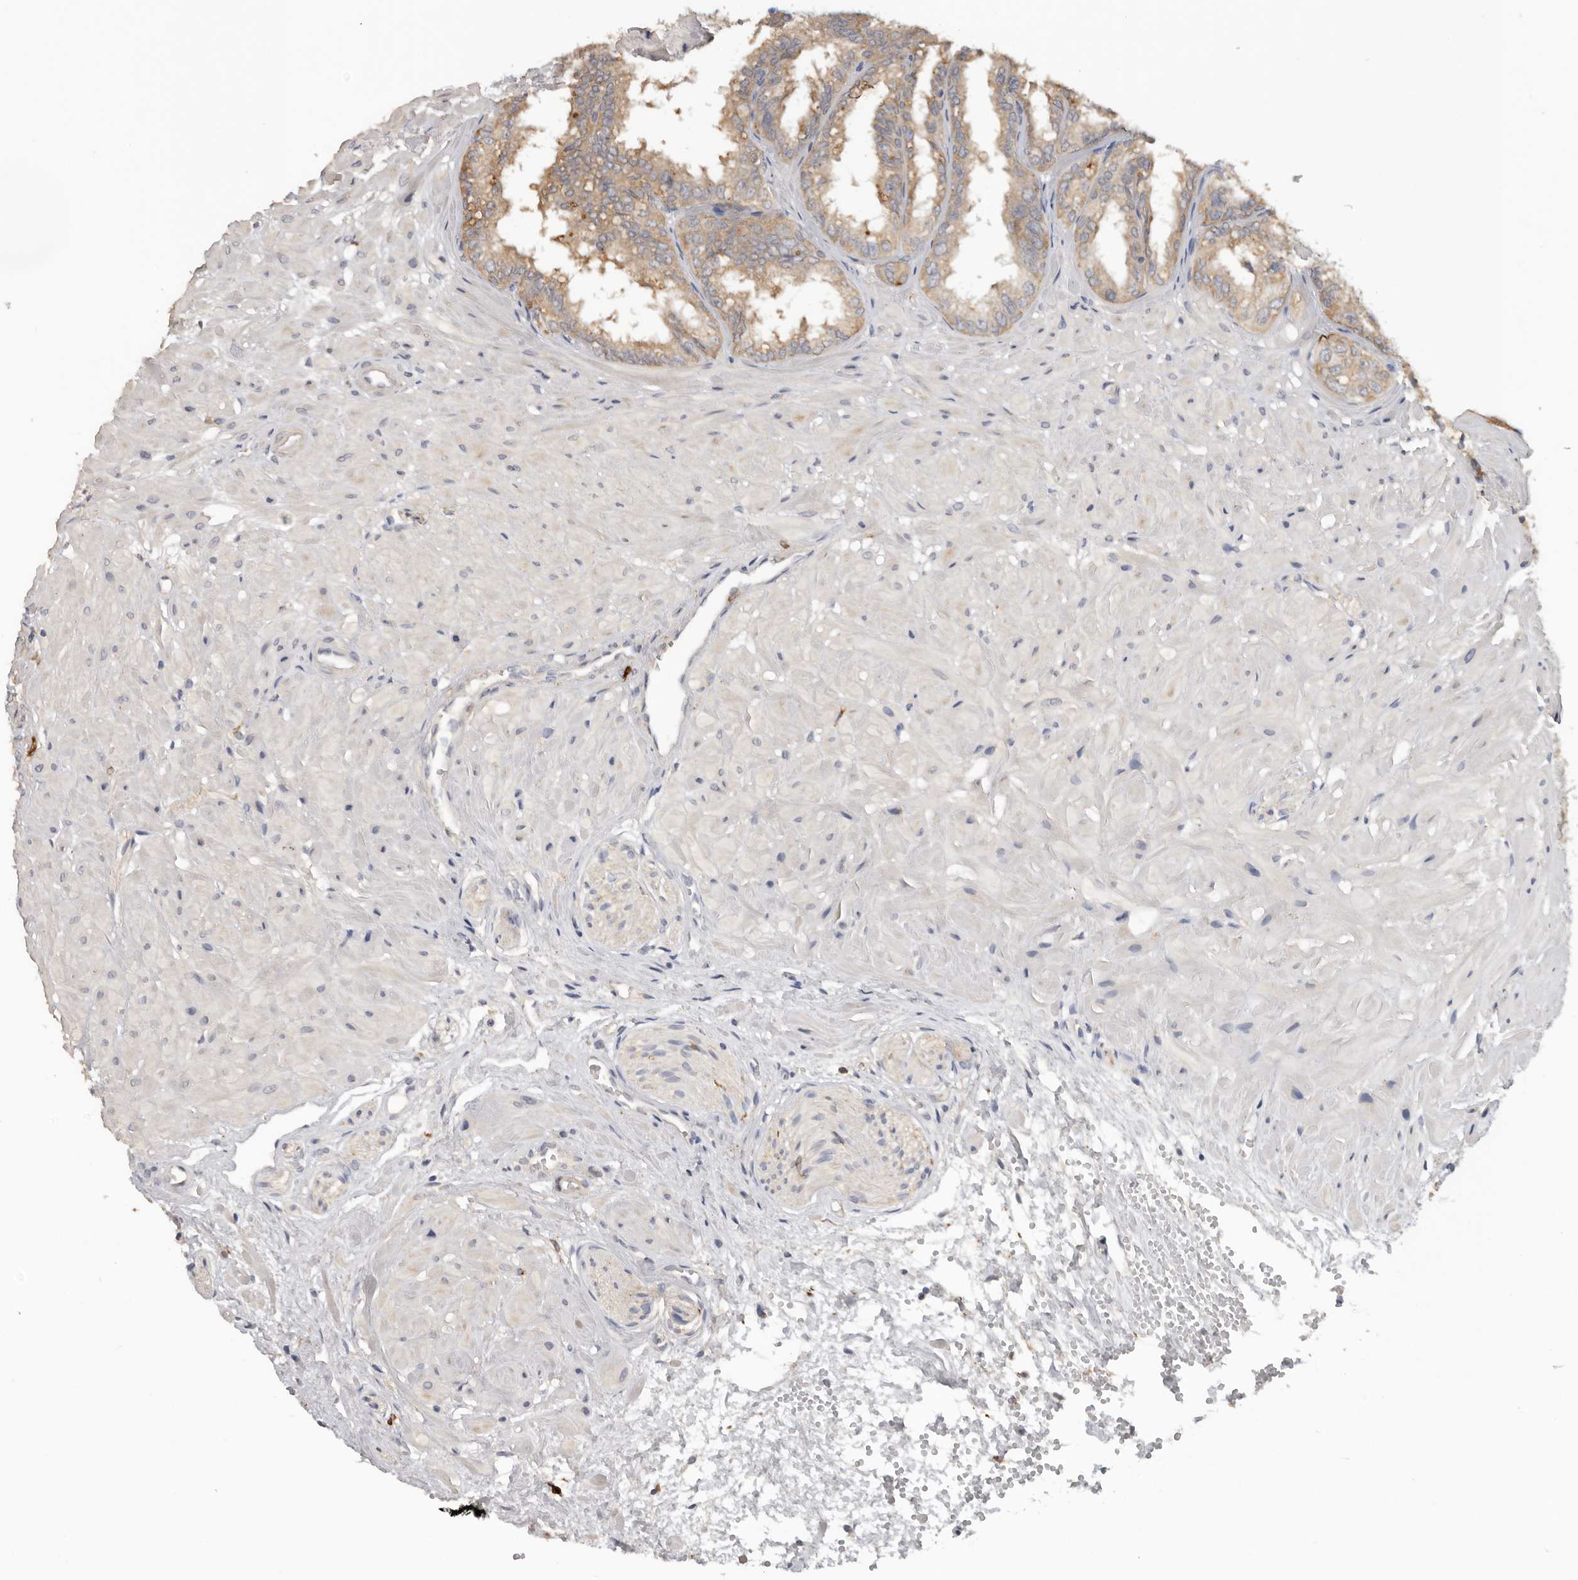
{"staining": {"intensity": "weak", "quantity": ">75%", "location": "cytoplasmic/membranous"}, "tissue": "seminal vesicle", "cell_type": "Glandular cells", "image_type": "normal", "snomed": [{"axis": "morphology", "description": "Normal tissue, NOS"}, {"axis": "topography", "description": "Prostate"}, {"axis": "topography", "description": "Seminal veicle"}], "caption": "A micrograph of seminal vesicle stained for a protein shows weak cytoplasmic/membranous brown staining in glandular cells. (DAB (3,3'-diaminobenzidine) IHC with brightfield microscopy, high magnification).", "gene": "TFRC", "patient": {"sex": "male", "age": 51}}